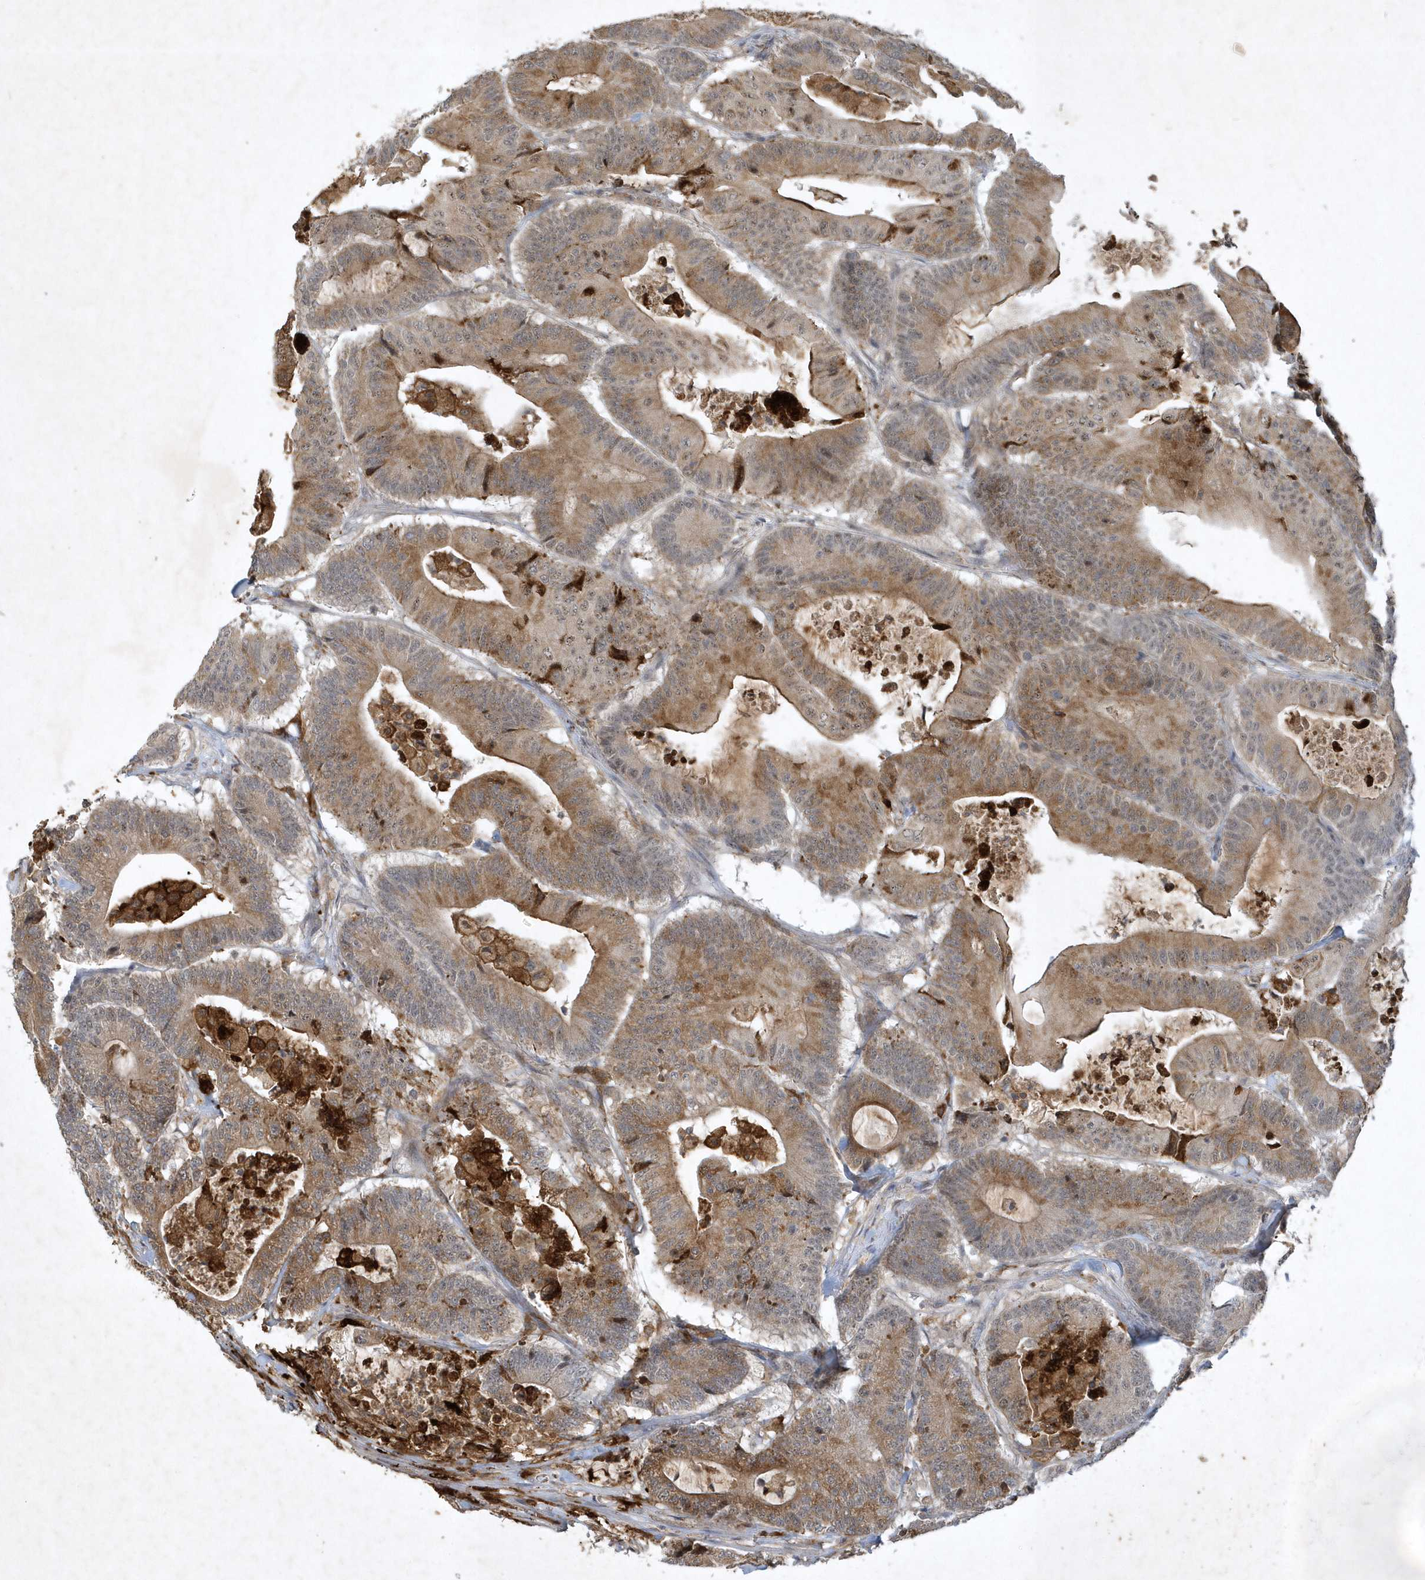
{"staining": {"intensity": "moderate", "quantity": ">75%", "location": "cytoplasmic/membranous"}, "tissue": "colorectal cancer", "cell_type": "Tumor cells", "image_type": "cancer", "snomed": [{"axis": "morphology", "description": "Adenocarcinoma, NOS"}, {"axis": "topography", "description": "Colon"}], "caption": "An image of human colorectal cancer stained for a protein shows moderate cytoplasmic/membranous brown staining in tumor cells. Immunohistochemistry (ihc) stains the protein of interest in brown and the nuclei are stained blue.", "gene": "THG1L", "patient": {"sex": "female", "age": 84}}